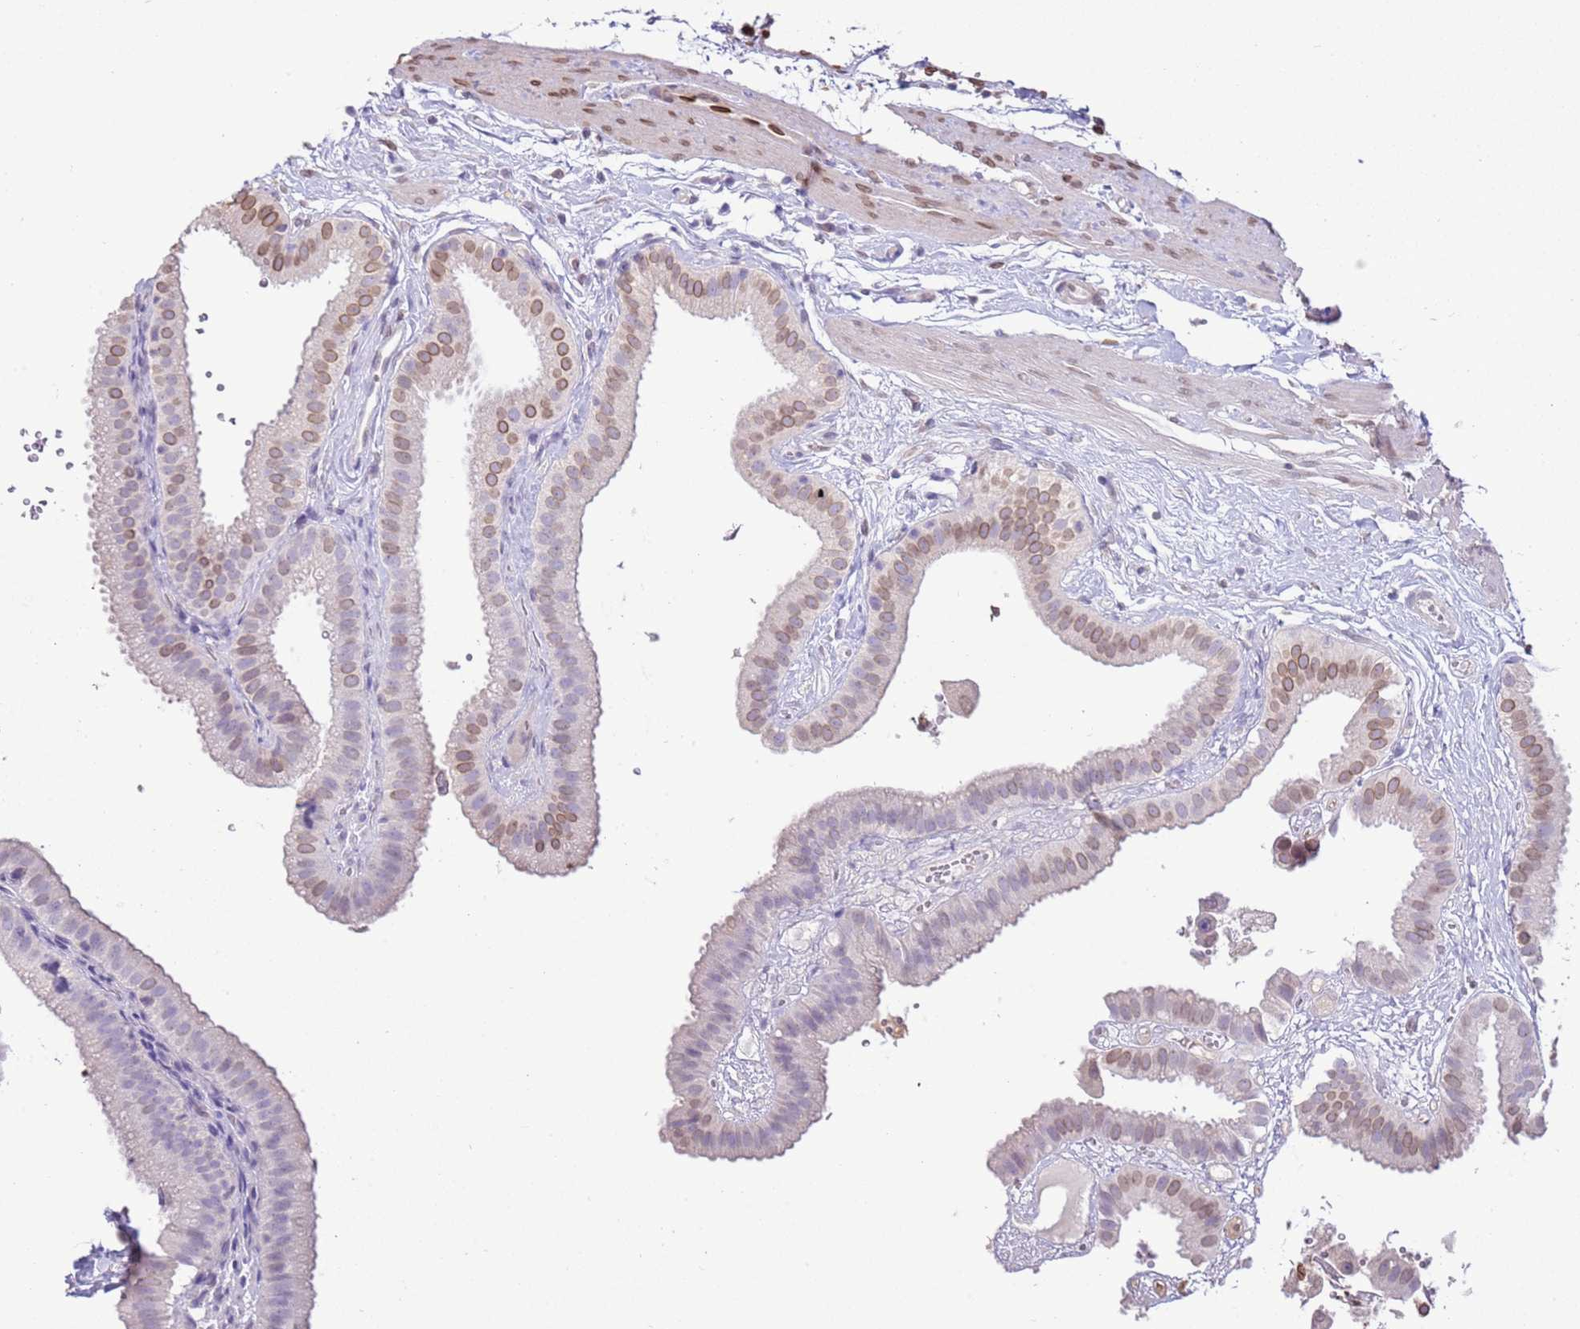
{"staining": {"intensity": "moderate", "quantity": "<25%", "location": "cytoplasmic/membranous,nuclear"}, "tissue": "gallbladder", "cell_type": "Glandular cells", "image_type": "normal", "snomed": [{"axis": "morphology", "description": "Normal tissue, NOS"}, {"axis": "topography", "description": "Gallbladder"}], "caption": "Gallbladder stained with a brown dye shows moderate cytoplasmic/membranous,nuclear positive positivity in approximately <25% of glandular cells.", "gene": "TMEM47", "patient": {"sex": "female", "age": 61}}